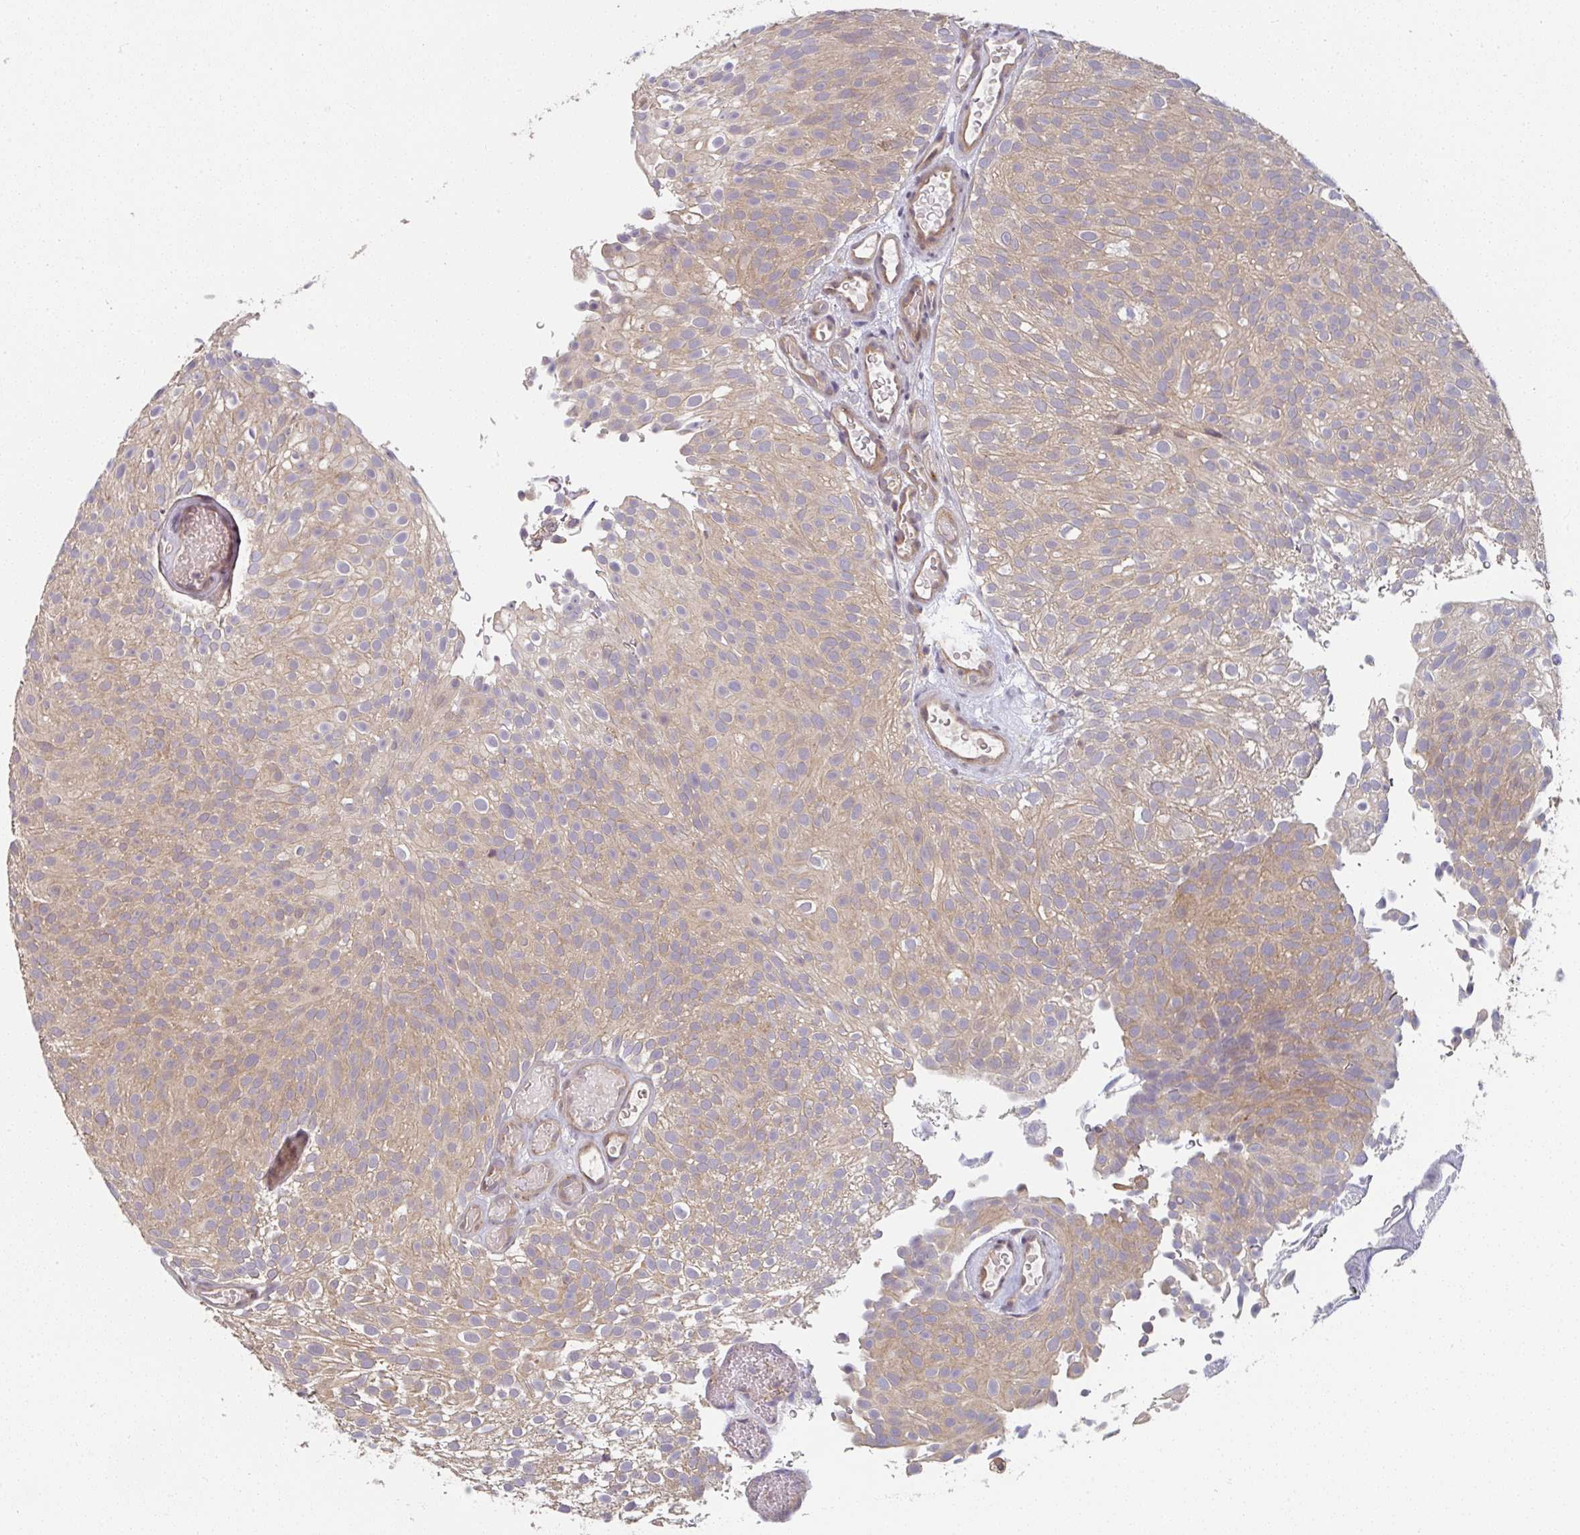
{"staining": {"intensity": "weak", "quantity": ">75%", "location": "cytoplasmic/membranous"}, "tissue": "urothelial cancer", "cell_type": "Tumor cells", "image_type": "cancer", "snomed": [{"axis": "morphology", "description": "Urothelial carcinoma, Low grade"}, {"axis": "topography", "description": "Urinary bladder"}], "caption": "Urothelial carcinoma (low-grade) was stained to show a protein in brown. There is low levels of weak cytoplasmic/membranous staining in approximately >75% of tumor cells.", "gene": "RANGRF", "patient": {"sex": "male", "age": 78}}